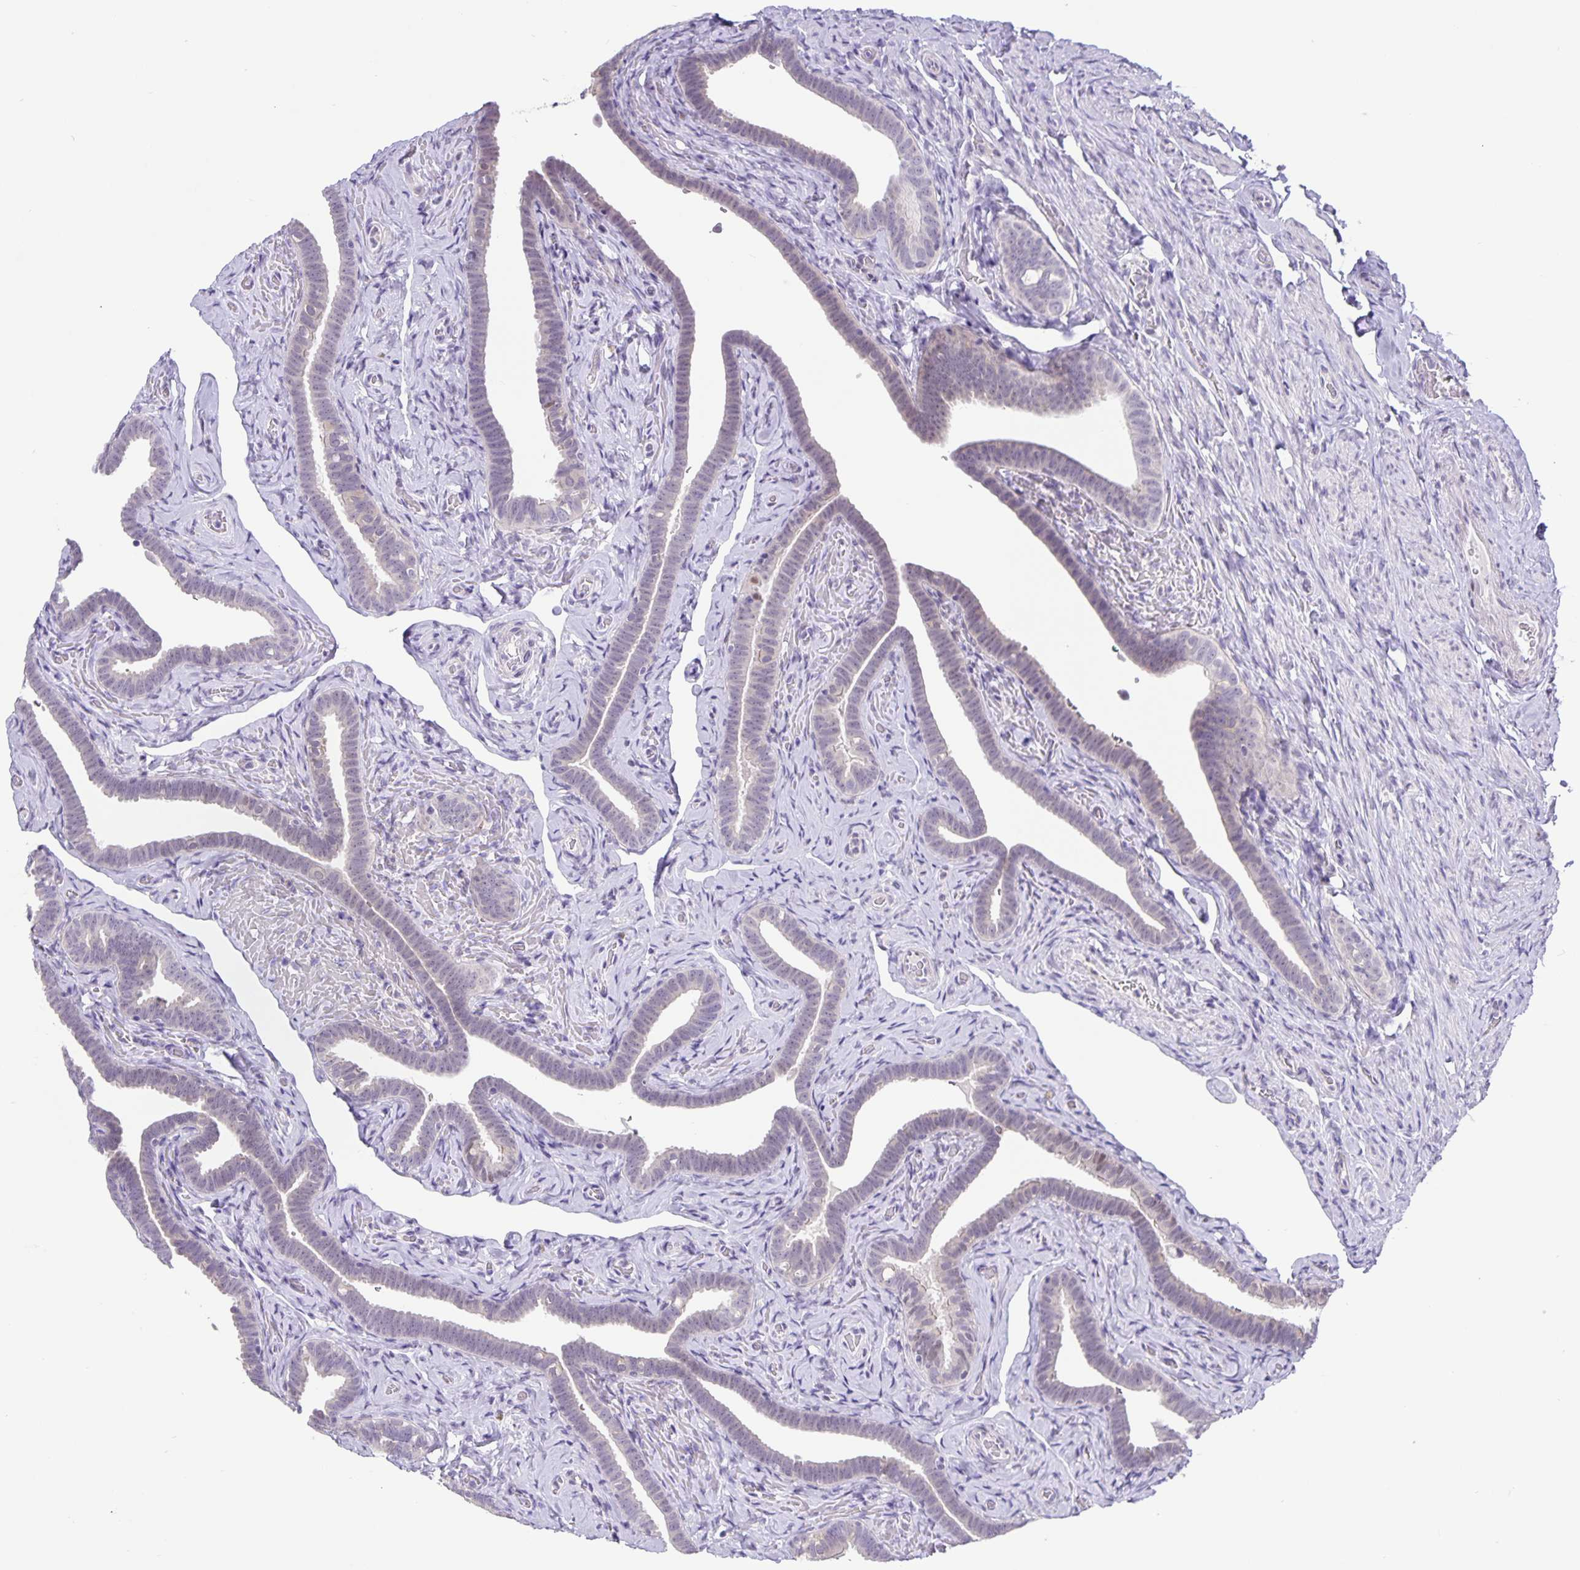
{"staining": {"intensity": "weak", "quantity": "<25%", "location": "nuclear"}, "tissue": "fallopian tube", "cell_type": "Glandular cells", "image_type": "normal", "snomed": [{"axis": "morphology", "description": "Normal tissue, NOS"}, {"axis": "topography", "description": "Fallopian tube"}], "caption": "Glandular cells show no significant positivity in normal fallopian tube. (DAB immunohistochemistry with hematoxylin counter stain).", "gene": "FOSL2", "patient": {"sex": "female", "age": 69}}